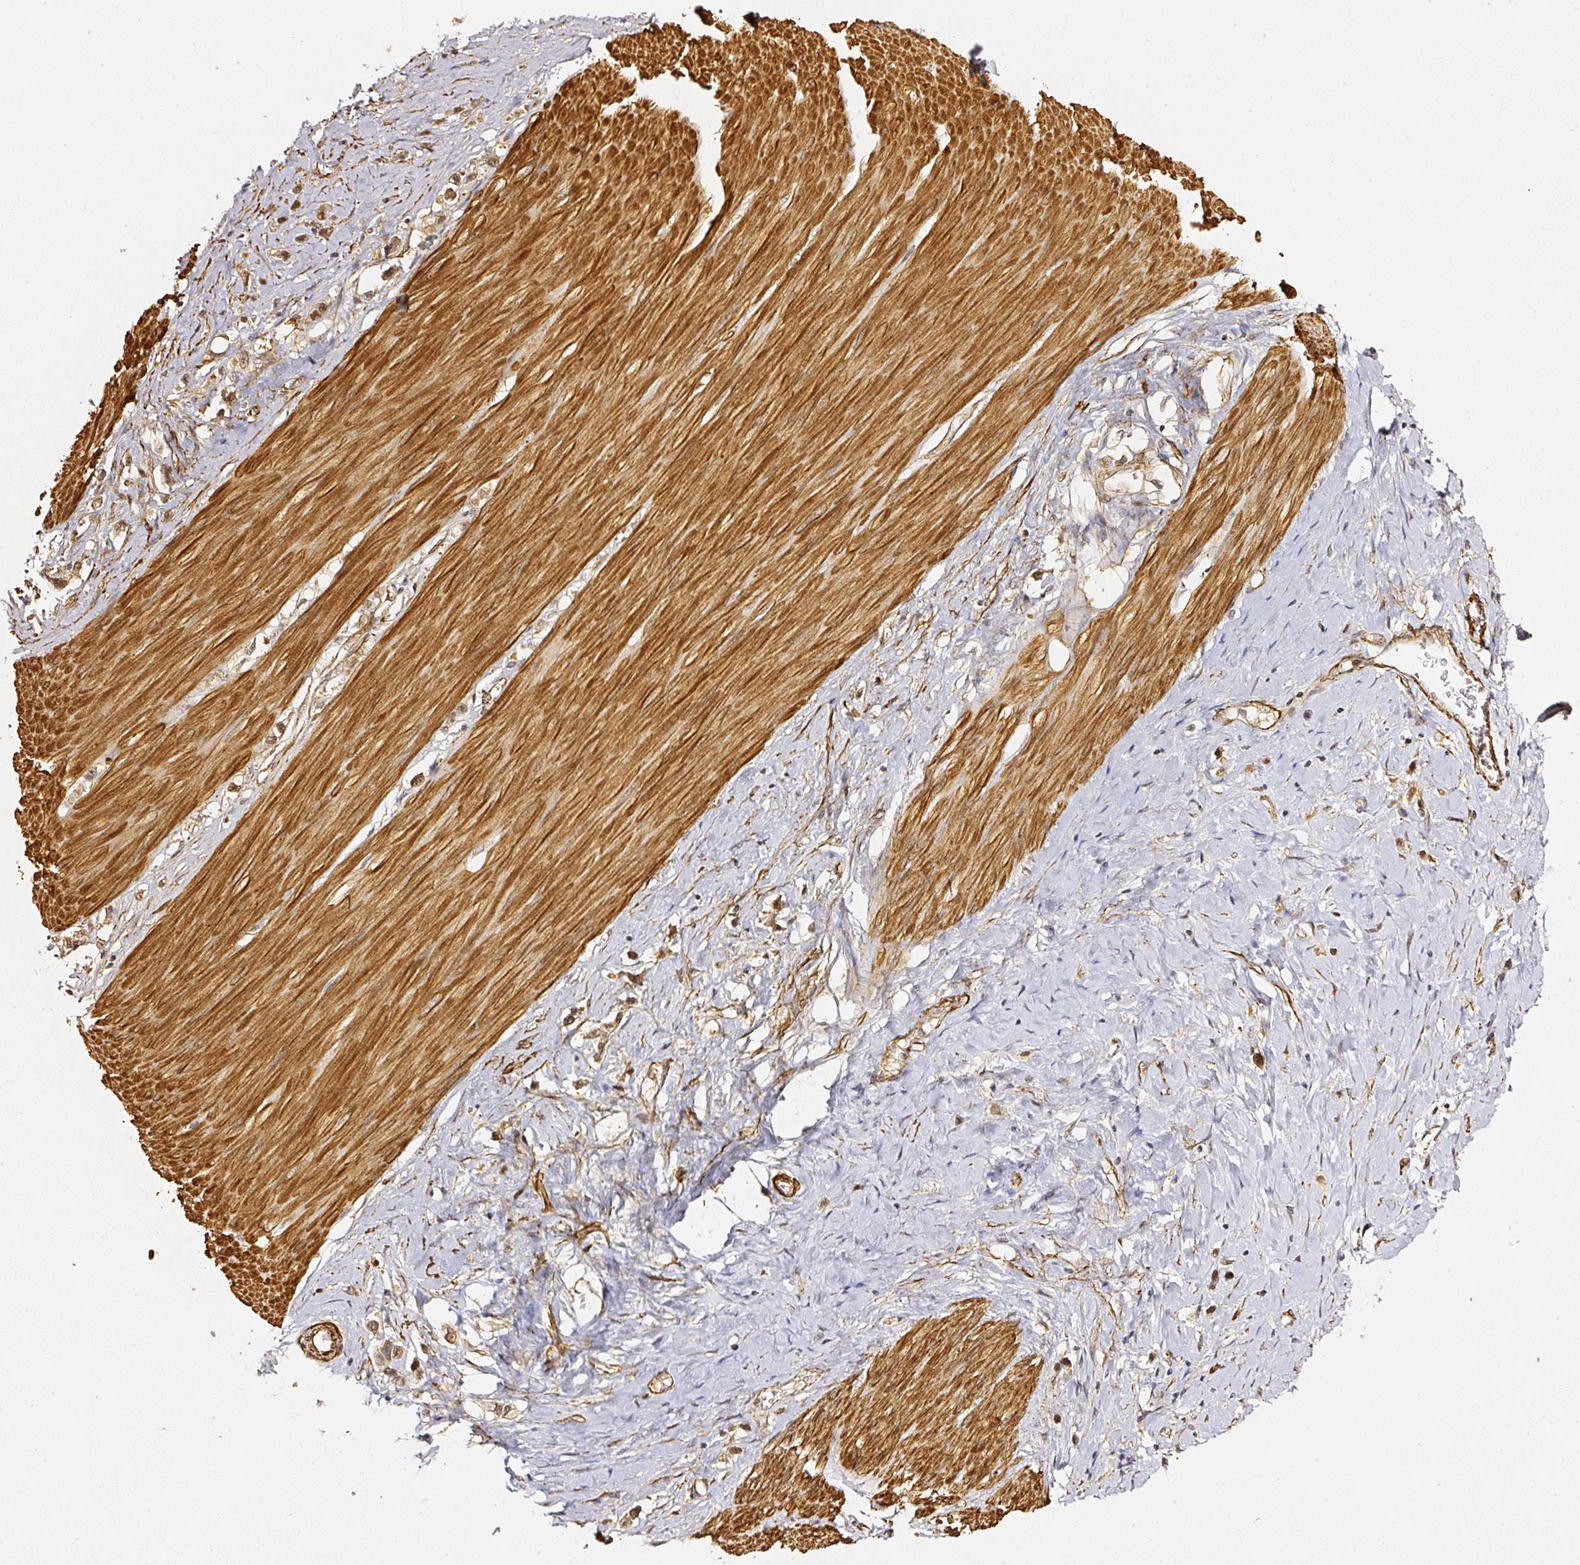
{"staining": {"intensity": "moderate", "quantity": ">75%", "location": "cytoplasmic/membranous,nuclear"}, "tissue": "stomach cancer", "cell_type": "Tumor cells", "image_type": "cancer", "snomed": [{"axis": "morphology", "description": "Adenocarcinoma, NOS"}, {"axis": "topography", "description": "Stomach"}], "caption": "Stomach adenocarcinoma was stained to show a protein in brown. There is medium levels of moderate cytoplasmic/membranous and nuclear expression in about >75% of tumor cells.", "gene": "PSMD1", "patient": {"sex": "female", "age": 65}}